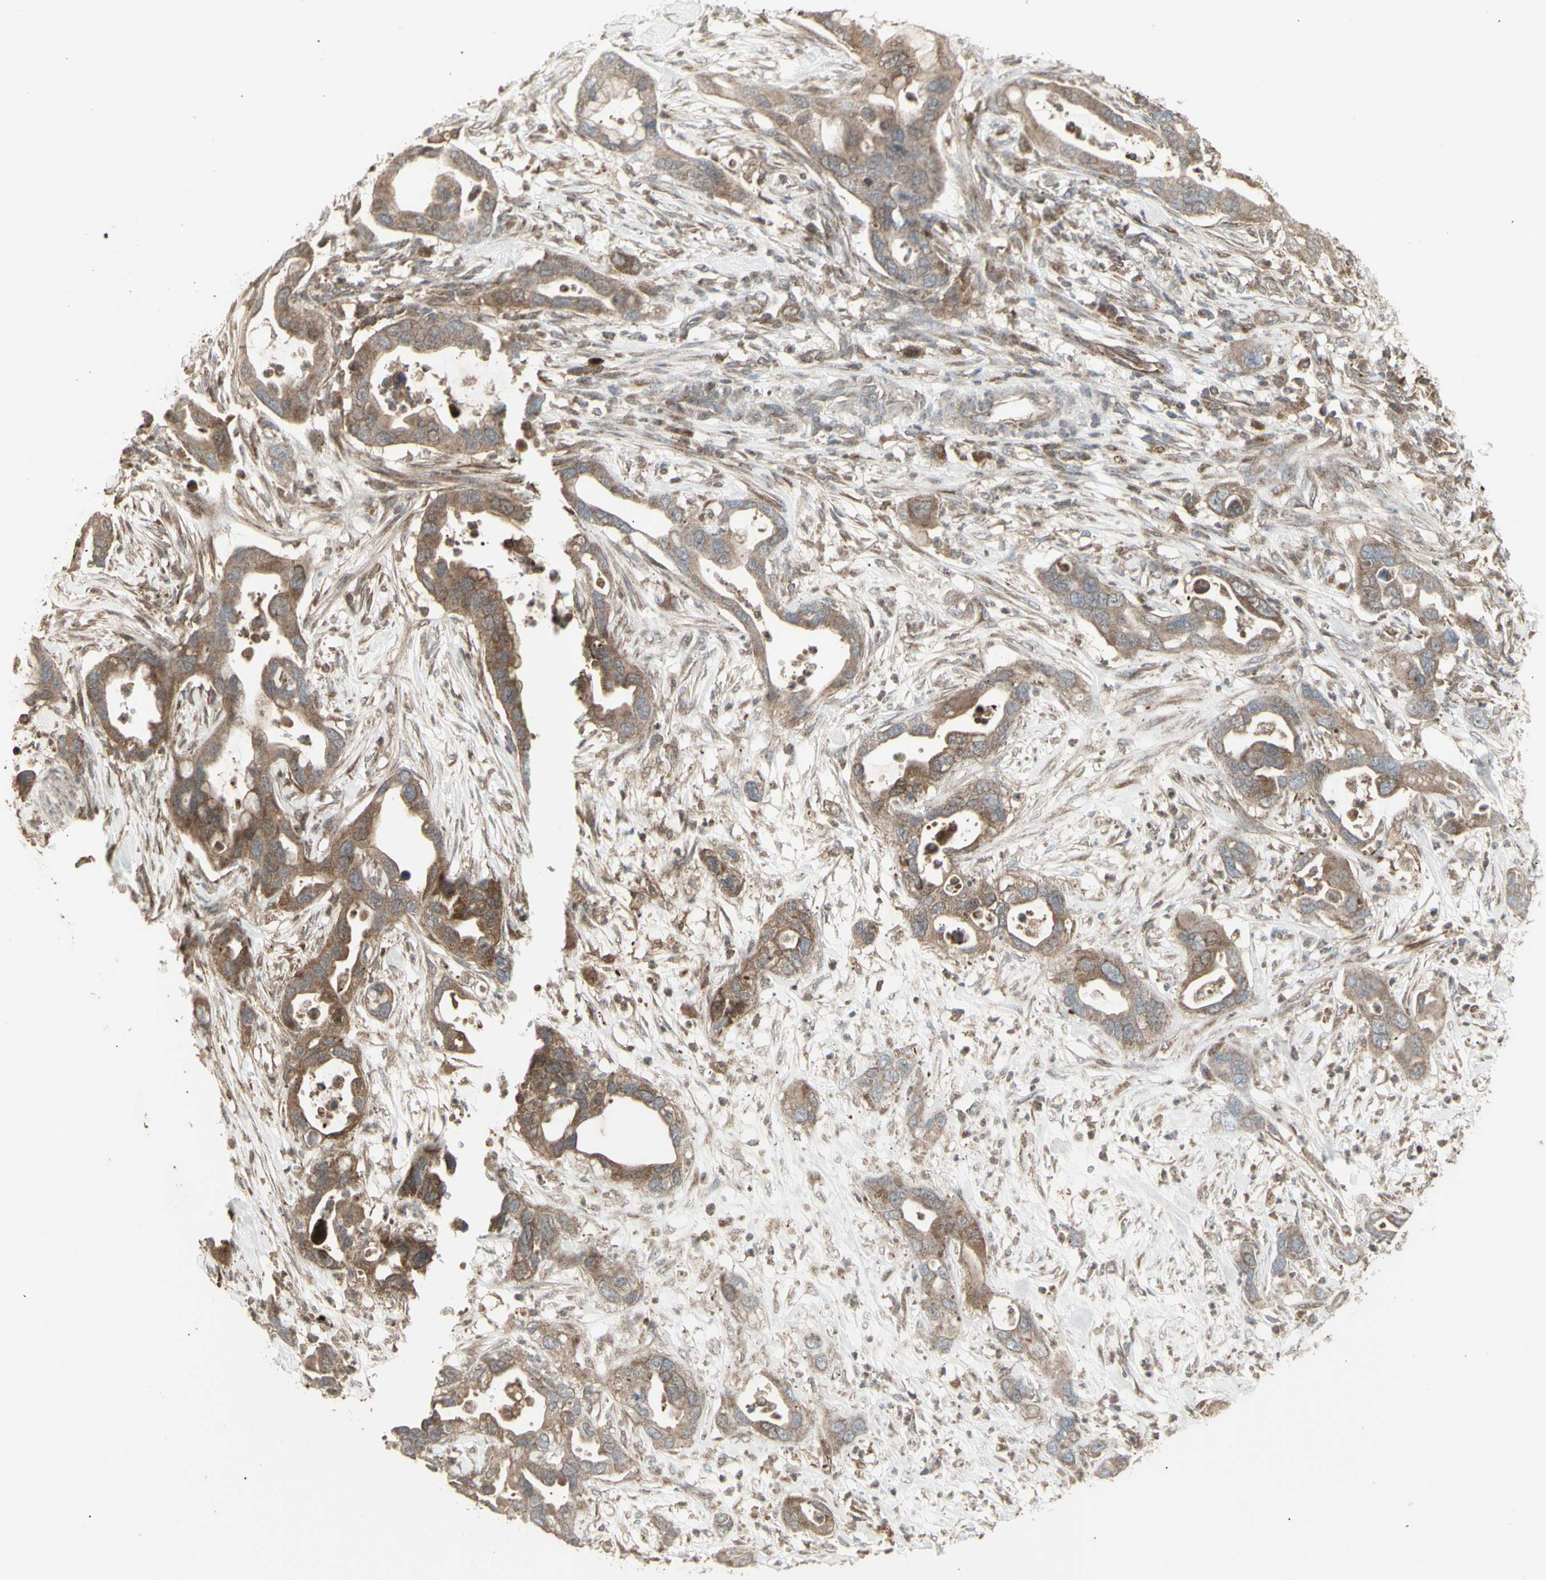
{"staining": {"intensity": "moderate", "quantity": ">75%", "location": "cytoplasmic/membranous"}, "tissue": "pancreatic cancer", "cell_type": "Tumor cells", "image_type": "cancer", "snomed": [{"axis": "morphology", "description": "Adenocarcinoma, NOS"}, {"axis": "topography", "description": "Pancreas"}], "caption": "Moderate cytoplasmic/membranous expression for a protein is identified in approximately >75% of tumor cells of pancreatic adenocarcinoma using immunohistochemistry.", "gene": "RNASEL", "patient": {"sex": "female", "age": 71}}